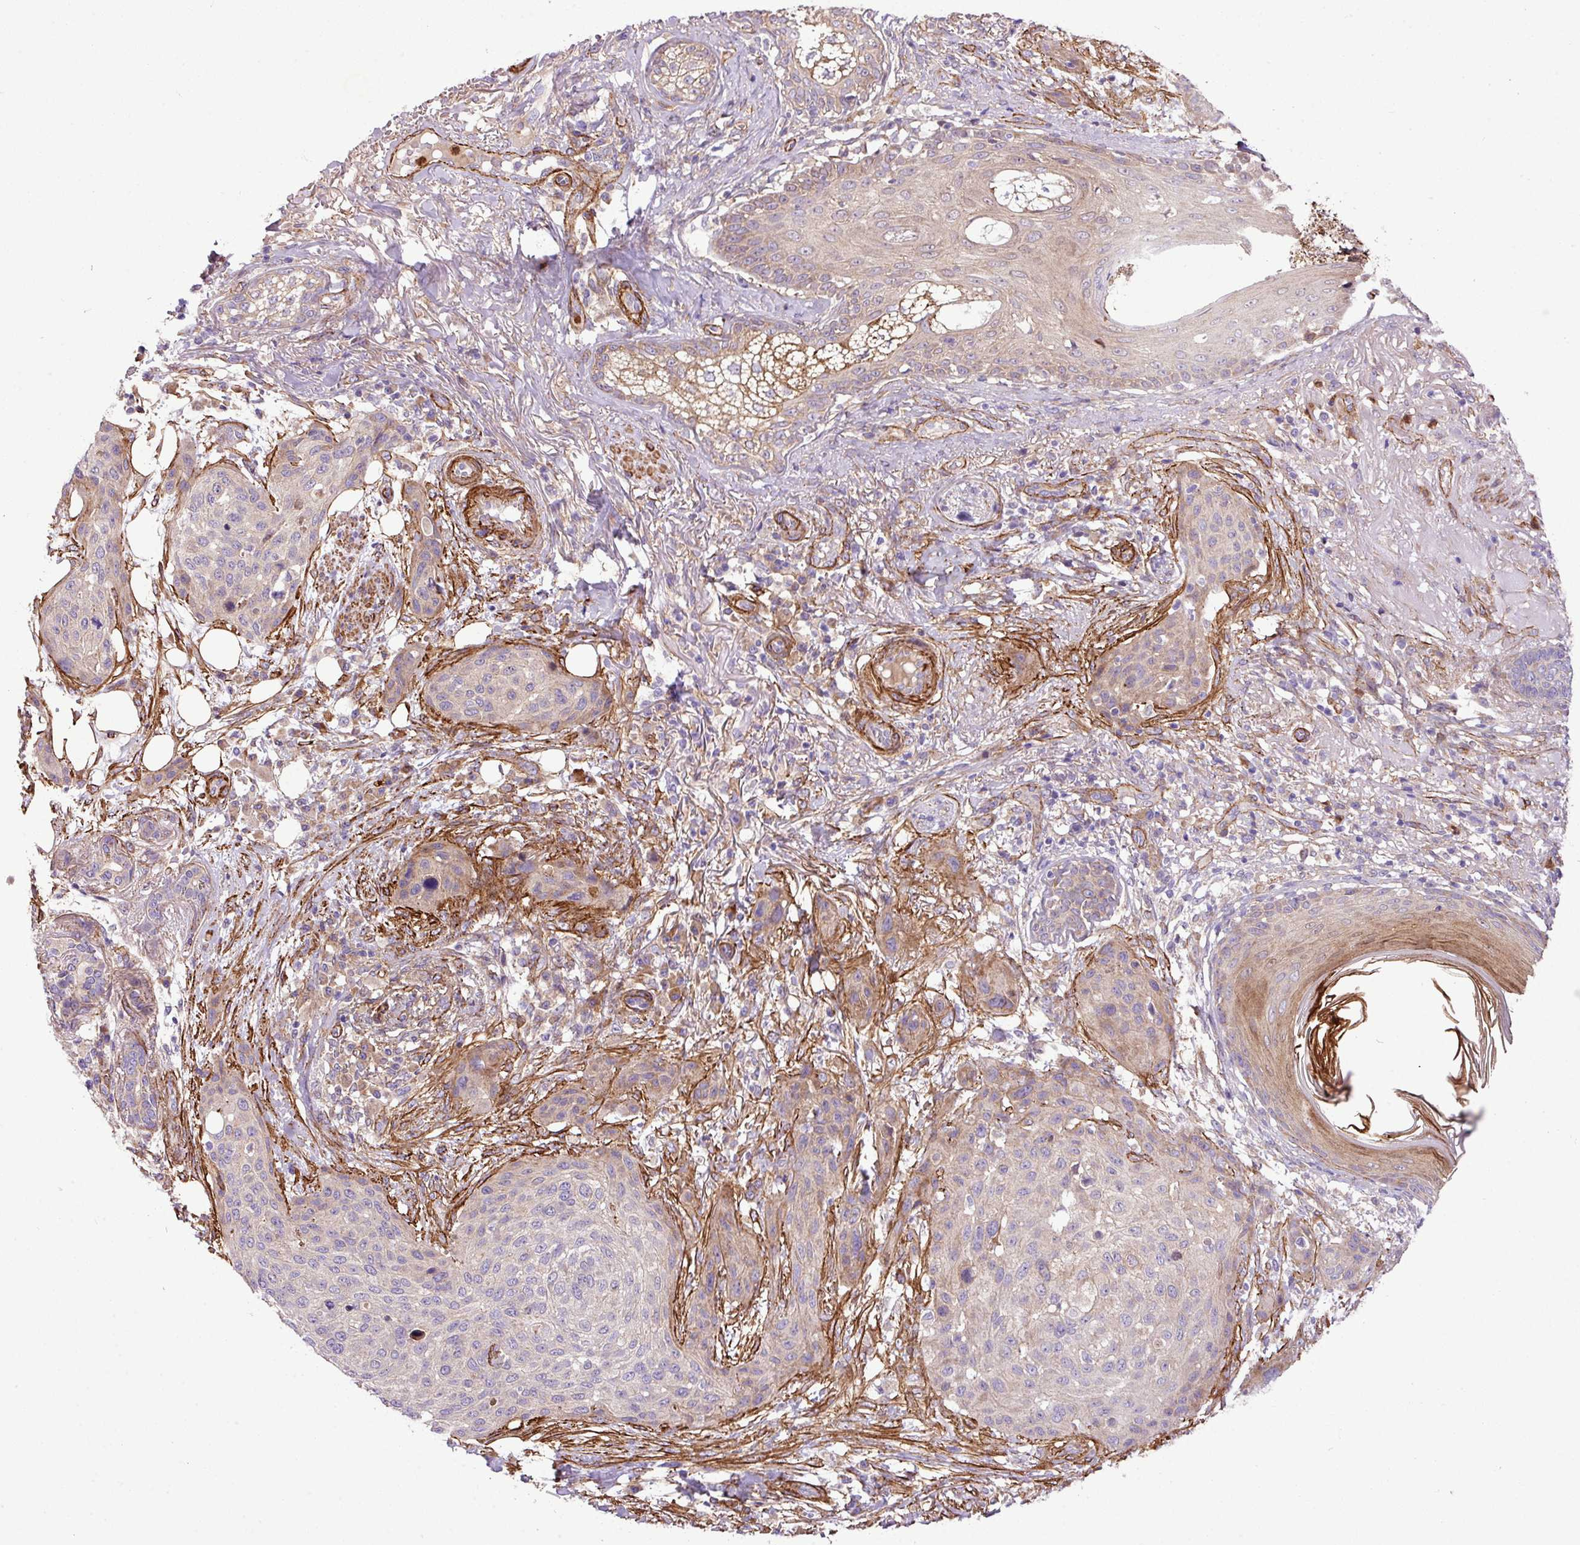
{"staining": {"intensity": "weak", "quantity": "<25%", "location": "cytoplasmic/membranous"}, "tissue": "skin cancer", "cell_type": "Tumor cells", "image_type": "cancer", "snomed": [{"axis": "morphology", "description": "Squamous cell carcinoma, NOS"}, {"axis": "topography", "description": "Skin"}], "caption": "Tumor cells show no significant staining in squamous cell carcinoma (skin).", "gene": "FAM47E", "patient": {"sex": "female", "age": 87}}